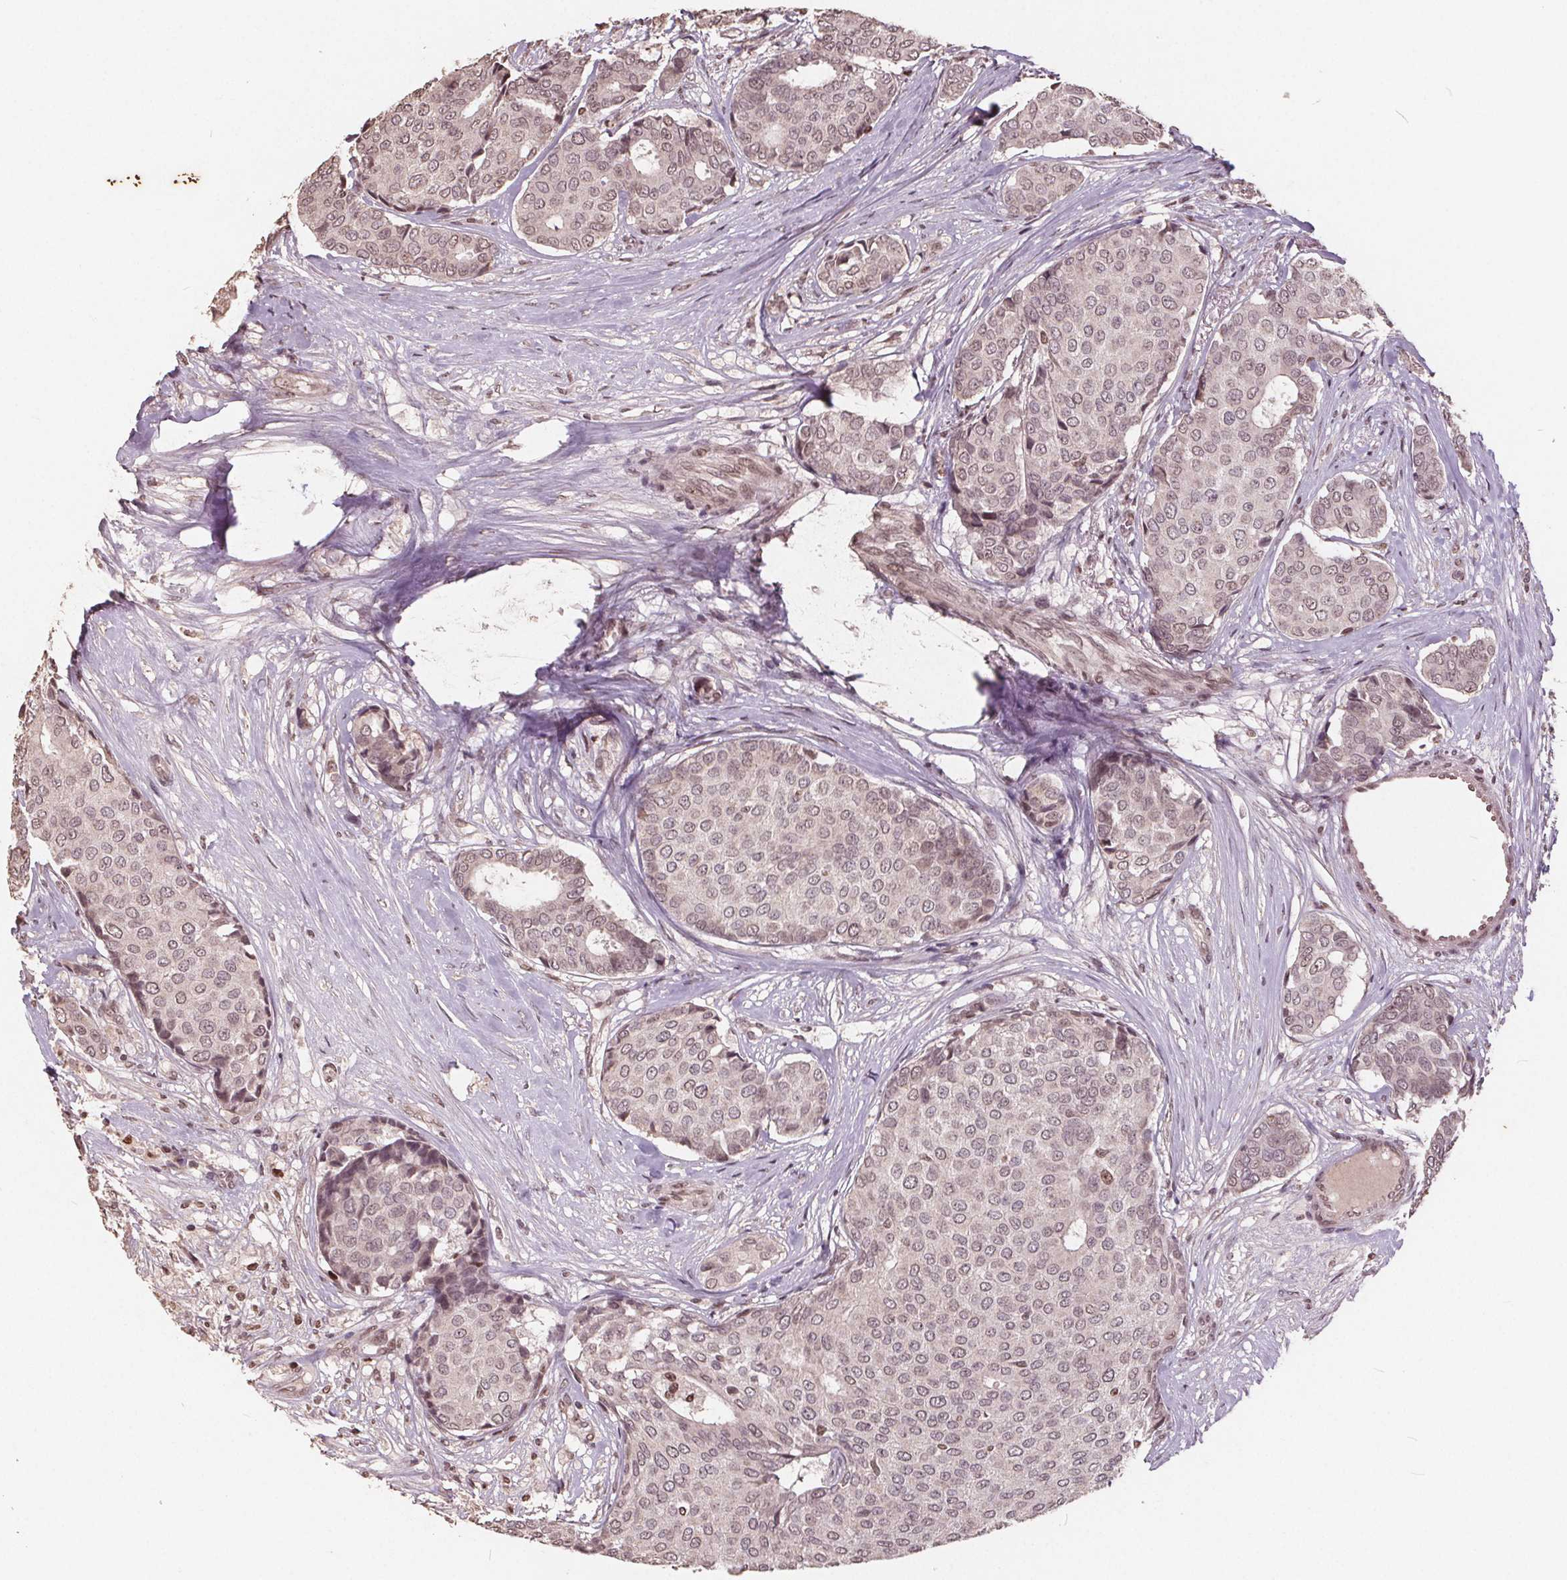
{"staining": {"intensity": "weak", "quantity": "25%-75%", "location": "nuclear"}, "tissue": "breast cancer", "cell_type": "Tumor cells", "image_type": "cancer", "snomed": [{"axis": "morphology", "description": "Duct carcinoma"}, {"axis": "topography", "description": "Breast"}], "caption": "Immunohistochemistry image of human invasive ductal carcinoma (breast) stained for a protein (brown), which exhibits low levels of weak nuclear positivity in about 25%-75% of tumor cells.", "gene": "DNMT3B", "patient": {"sex": "female", "age": 75}}